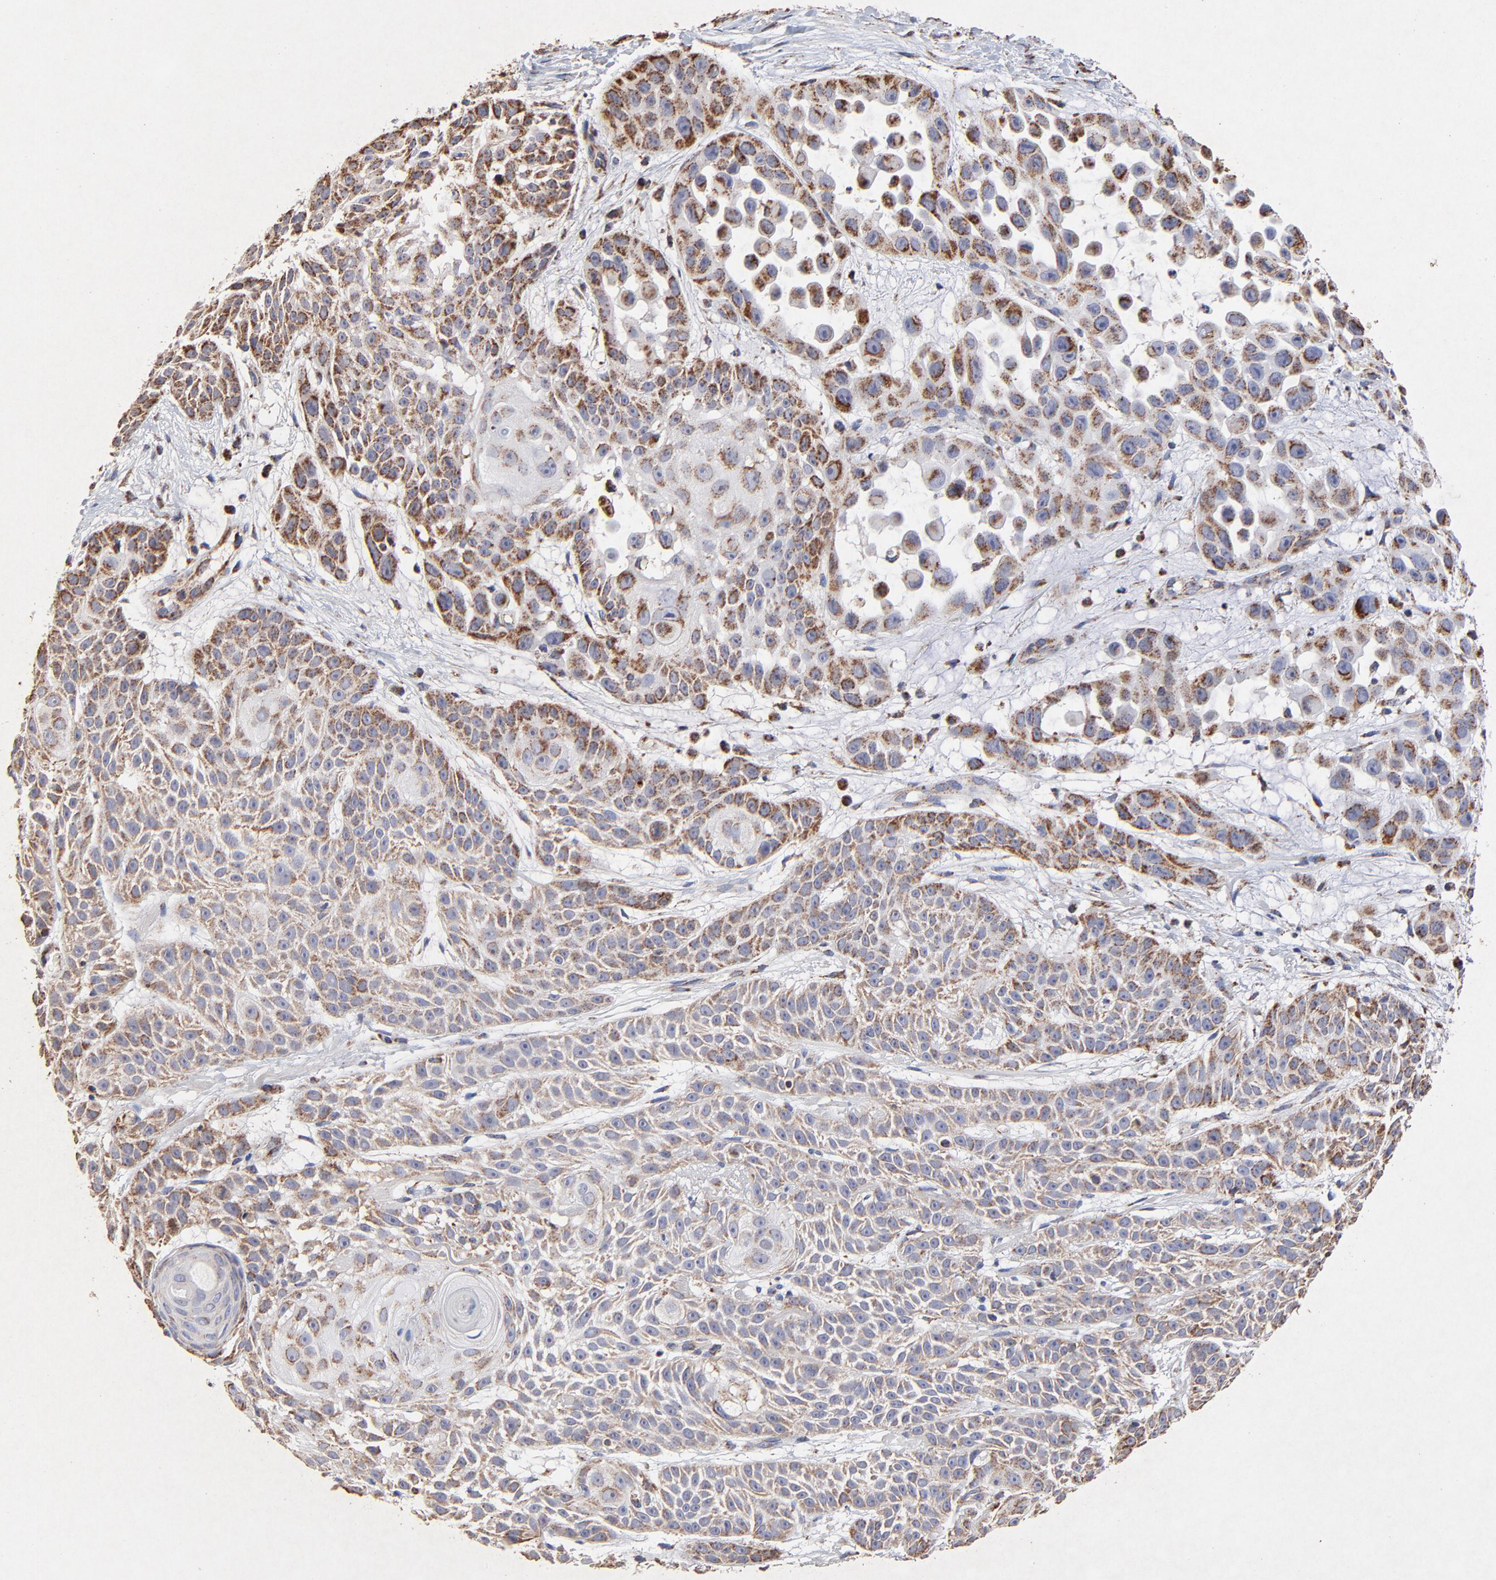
{"staining": {"intensity": "moderate", "quantity": ">75%", "location": "cytoplasmic/membranous"}, "tissue": "skin cancer", "cell_type": "Tumor cells", "image_type": "cancer", "snomed": [{"axis": "morphology", "description": "Squamous cell carcinoma, NOS"}, {"axis": "topography", "description": "Skin"}], "caption": "Moderate cytoplasmic/membranous protein expression is appreciated in about >75% of tumor cells in skin squamous cell carcinoma.", "gene": "SSBP1", "patient": {"sex": "male", "age": 81}}